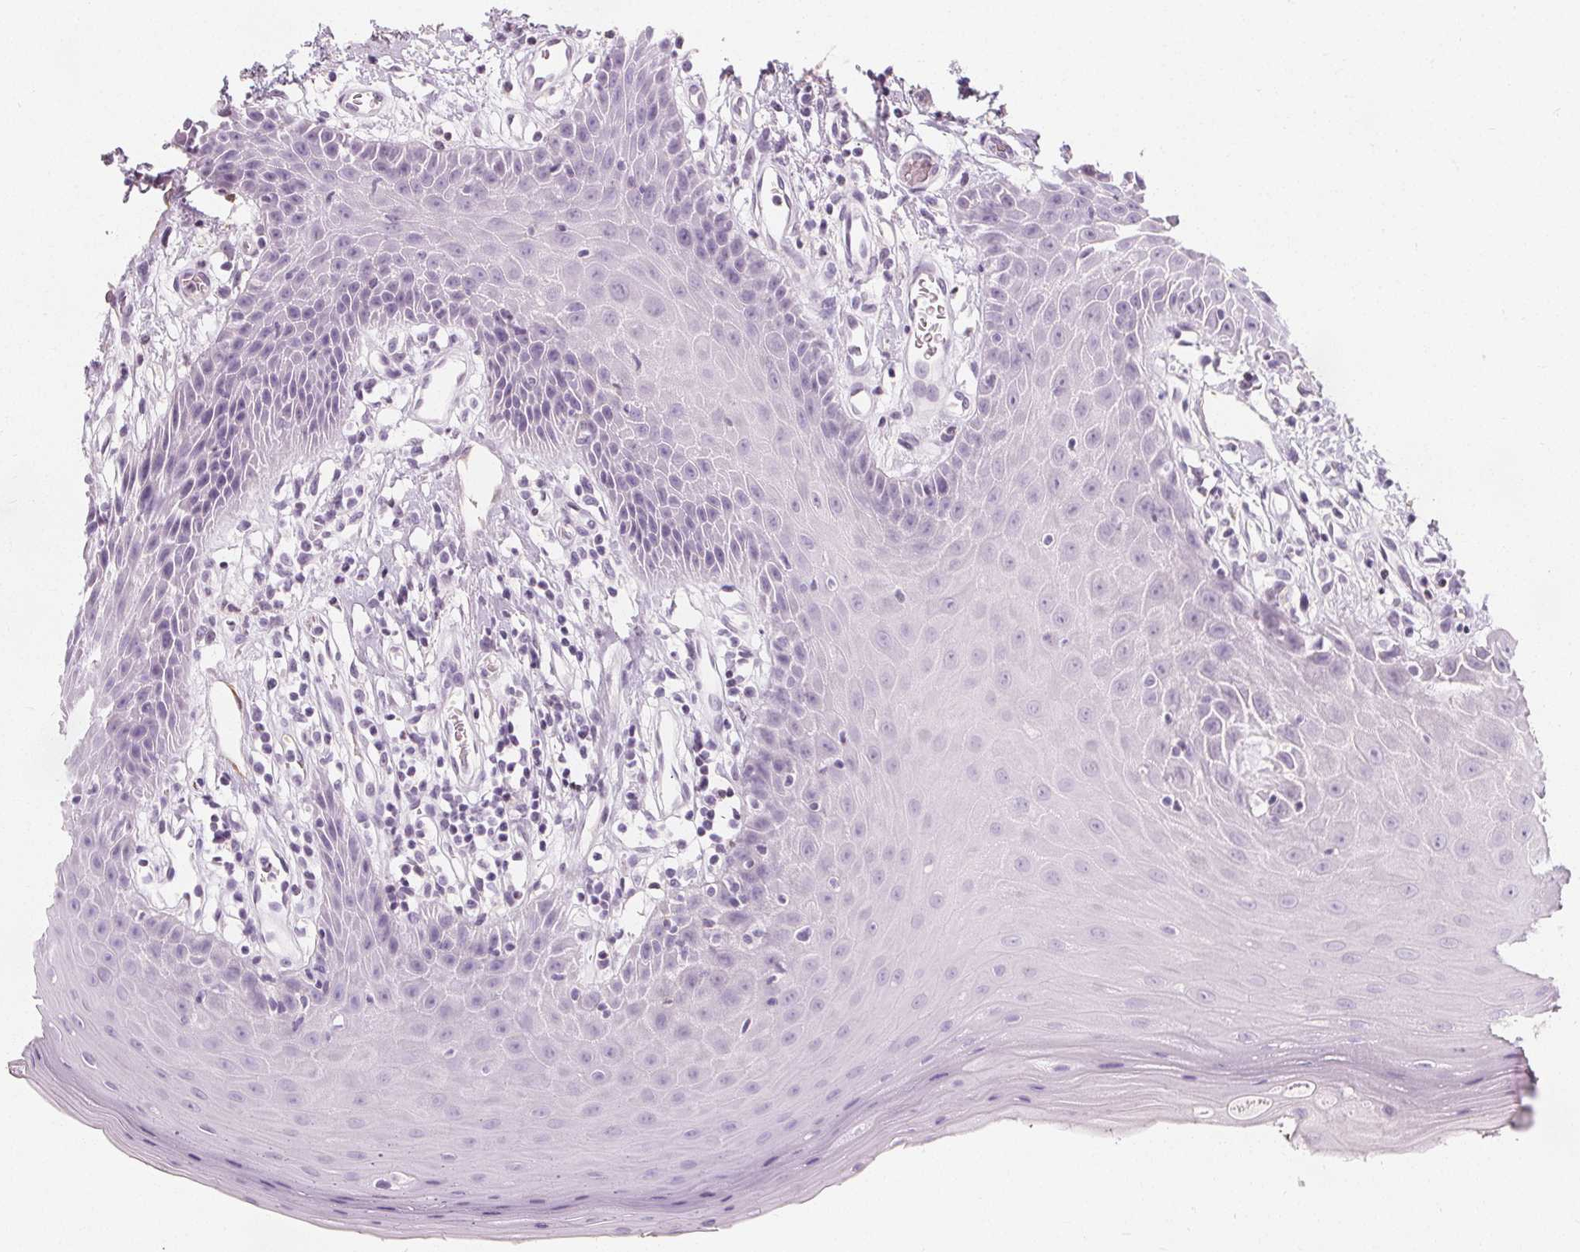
{"staining": {"intensity": "negative", "quantity": "none", "location": "none"}, "tissue": "oral mucosa", "cell_type": "Squamous epithelial cells", "image_type": "normal", "snomed": [{"axis": "morphology", "description": "Normal tissue, NOS"}, {"axis": "topography", "description": "Oral tissue"}, {"axis": "topography", "description": "Tounge, NOS"}], "caption": "Photomicrograph shows no significant protein positivity in squamous epithelial cells of normal oral mucosa. Brightfield microscopy of immunohistochemistry stained with DAB (brown) and hematoxylin (blue), captured at high magnification.", "gene": "UGP2", "patient": {"sex": "female", "age": 59}}